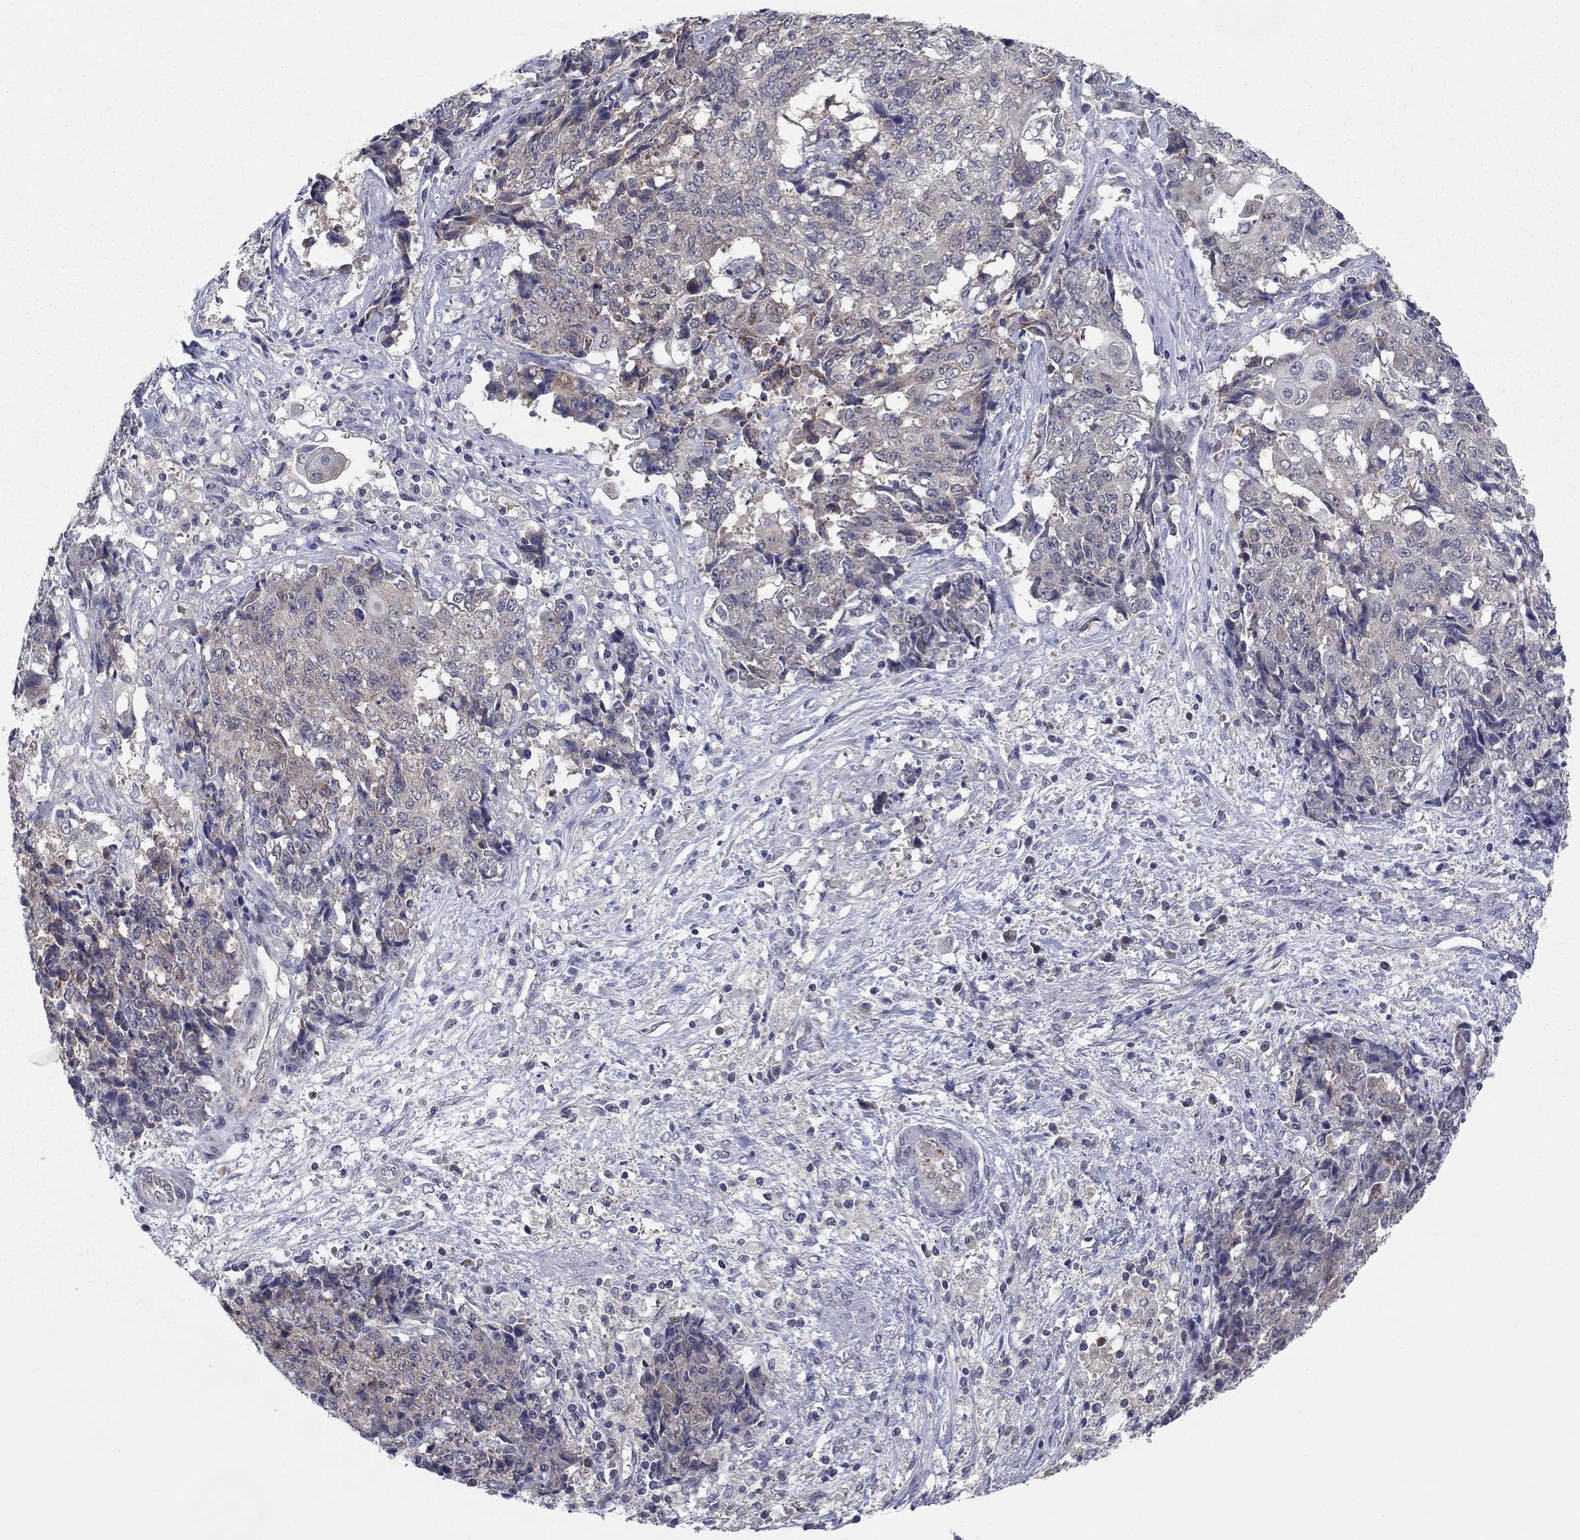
{"staining": {"intensity": "negative", "quantity": "none", "location": "none"}, "tissue": "ovarian cancer", "cell_type": "Tumor cells", "image_type": "cancer", "snomed": [{"axis": "morphology", "description": "Carcinoma, endometroid"}, {"axis": "topography", "description": "Ovary"}], "caption": "This is an immunohistochemistry (IHC) image of ovarian endometroid carcinoma. There is no positivity in tumor cells.", "gene": "GRHPR", "patient": {"sex": "female", "age": 42}}